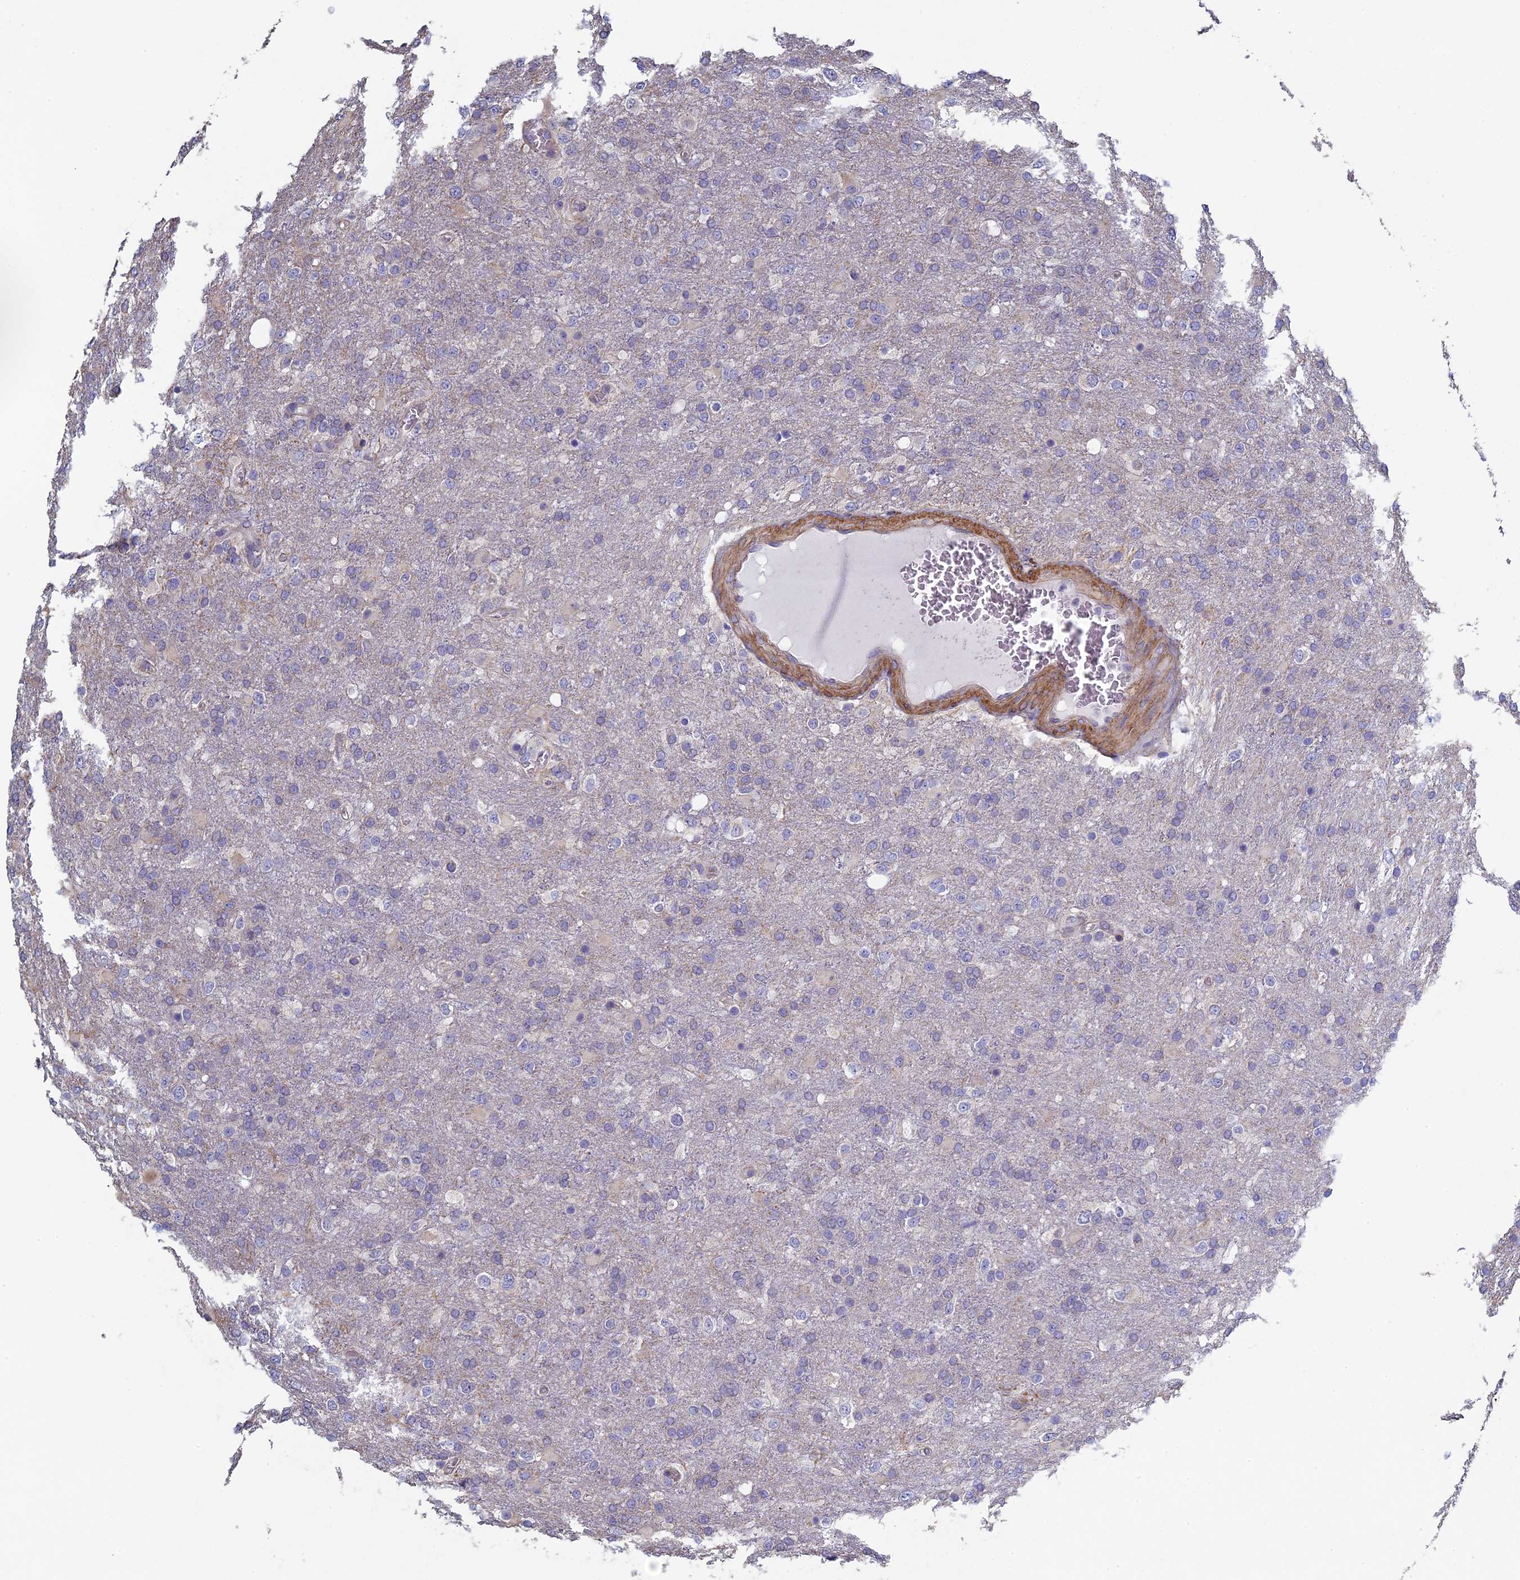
{"staining": {"intensity": "negative", "quantity": "none", "location": "none"}, "tissue": "glioma", "cell_type": "Tumor cells", "image_type": "cancer", "snomed": [{"axis": "morphology", "description": "Glioma, malignant, High grade"}, {"axis": "topography", "description": "Brain"}], "caption": "Tumor cells show no significant expression in malignant high-grade glioma.", "gene": "DIXDC1", "patient": {"sex": "female", "age": 74}}